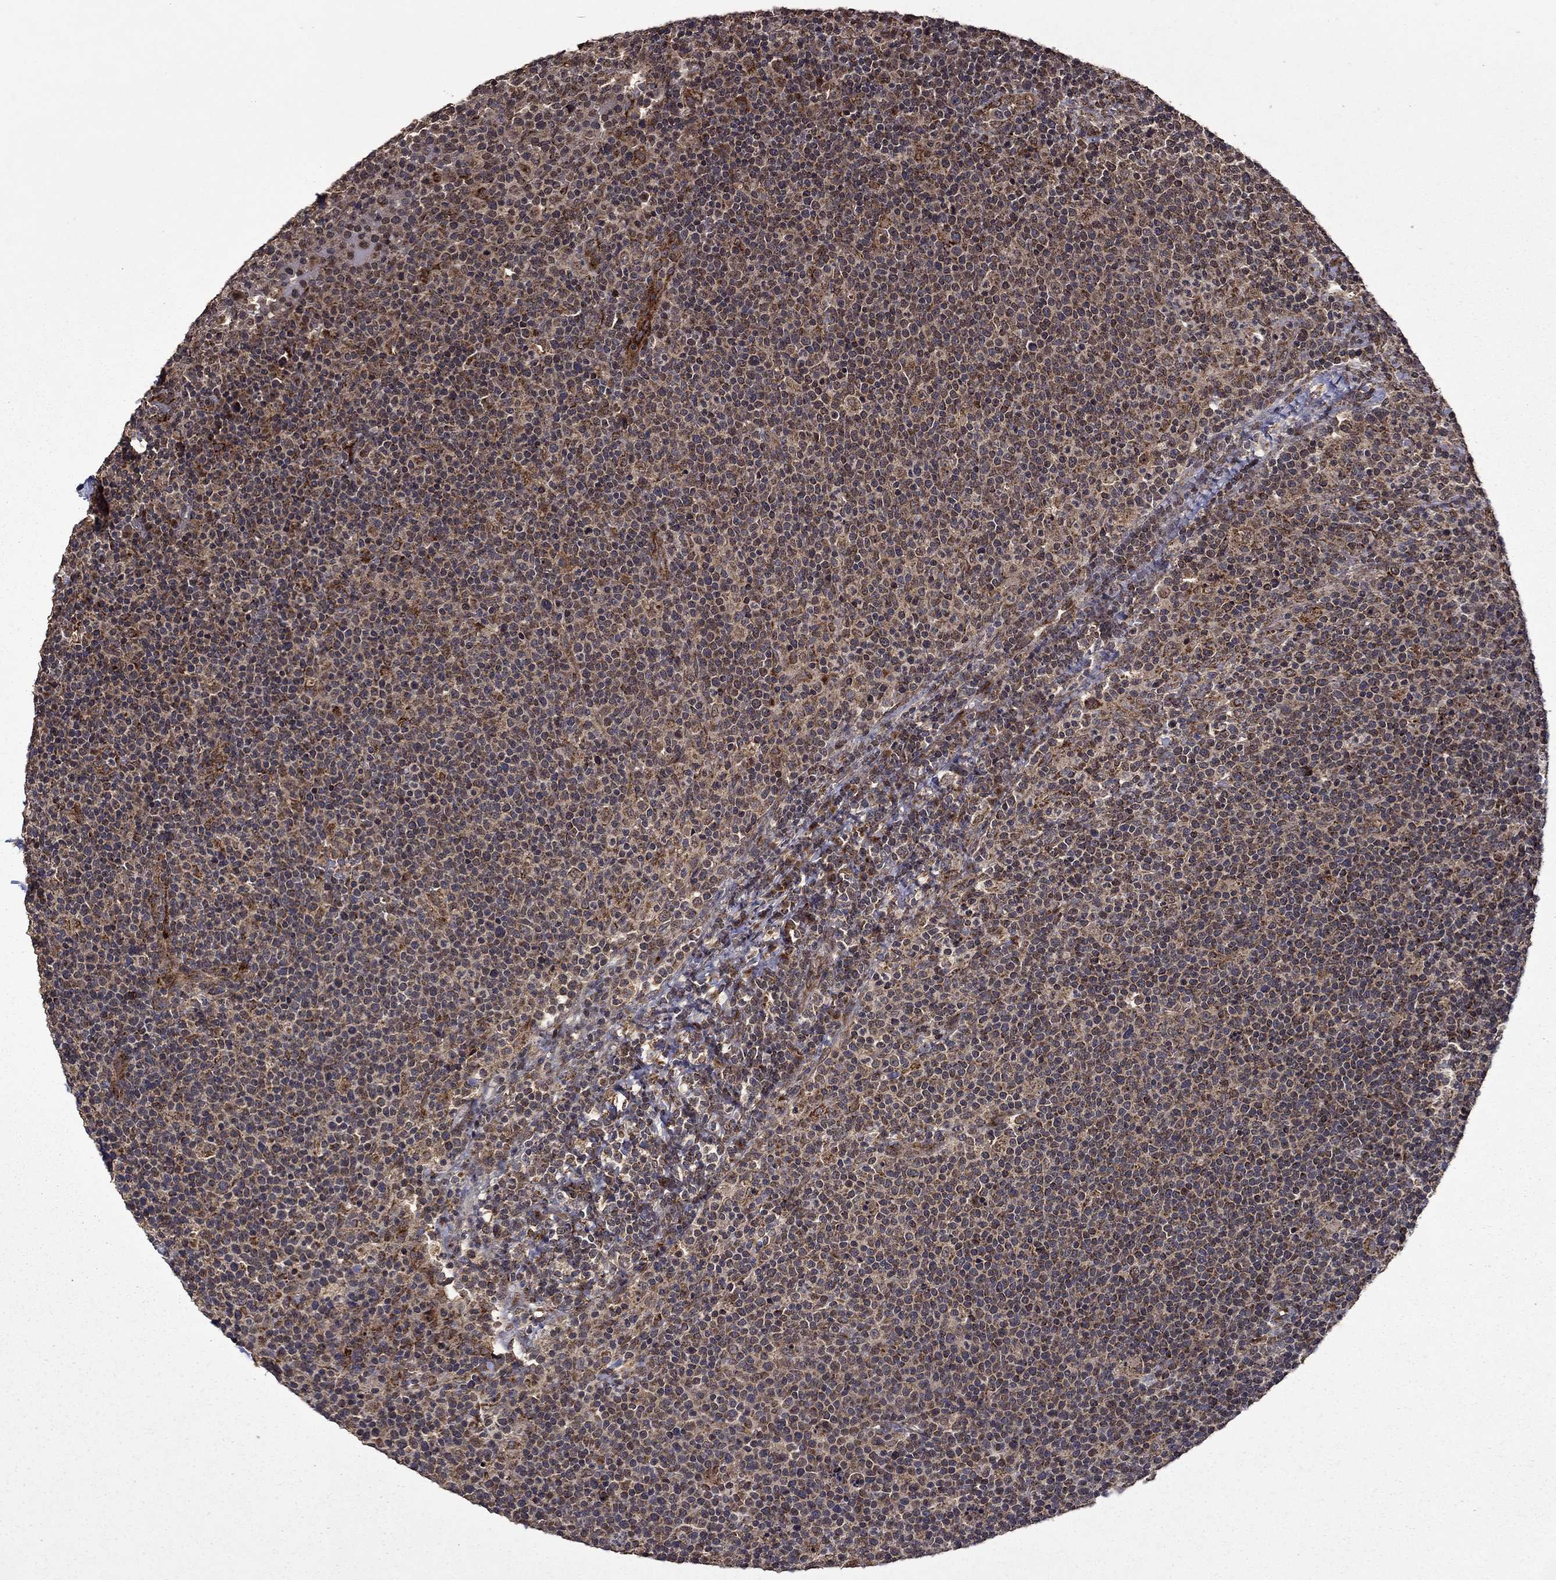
{"staining": {"intensity": "moderate", "quantity": "<25%", "location": "cytoplasmic/membranous"}, "tissue": "lymphoma", "cell_type": "Tumor cells", "image_type": "cancer", "snomed": [{"axis": "morphology", "description": "Malignant lymphoma, non-Hodgkin's type, High grade"}, {"axis": "topography", "description": "Lymph node"}], "caption": "Malignant lymphoma, non-Hodgkin's type (high-grade) stained with DAB (3,3'-diaminobenzidine) immunohistochemistry displays low levels of moderate cytoplasmic/membranous positivity in approximately <25% of tumor cells.", "gene": "ITM2B", "patient": {"sex": "male", "age": 61}}